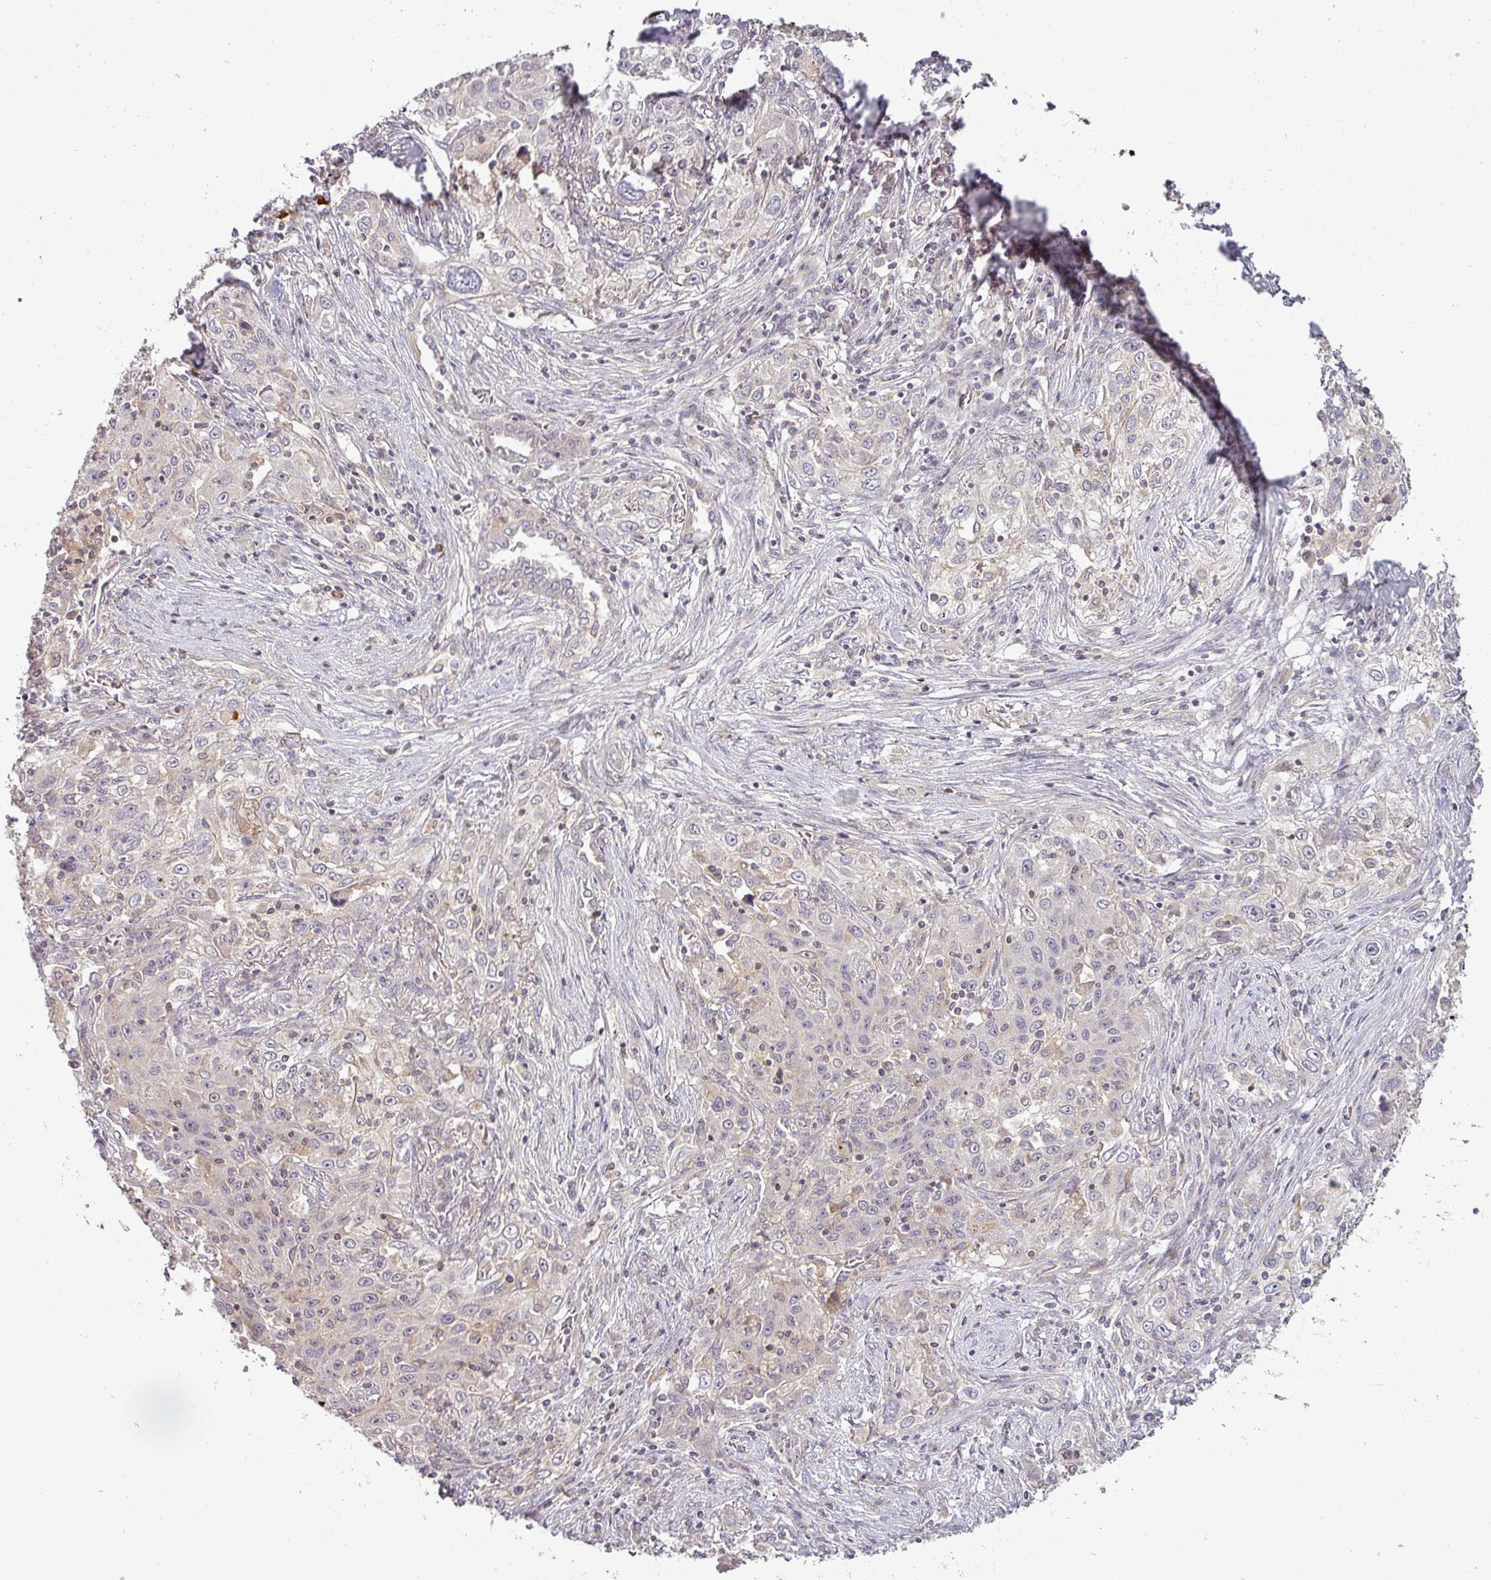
{"staining": {"intensity": "negative", "quantity": "none", "location": "none"}, "tissue": "lung cancer", "cell_type": "Tumor cells", "image_type": "cancer", "snomed": [{"axis": "morphology", "description": "Squamous cell carcinoma, NOS"}, {"axis": "topography", "description": "Lung"}], "caption": "The image demonstrates no significant staining in tumor cells of lung squamous cell carcinoma. The staining was performed using DAB (3,3'-diaminobenzidine) to visualize the protein expression in brown, while the nuclei were stained in blue with hematoxylin (Magnification: 20x).", "gene": "NIN", "patient": {"sex": "female", "age": 69}}